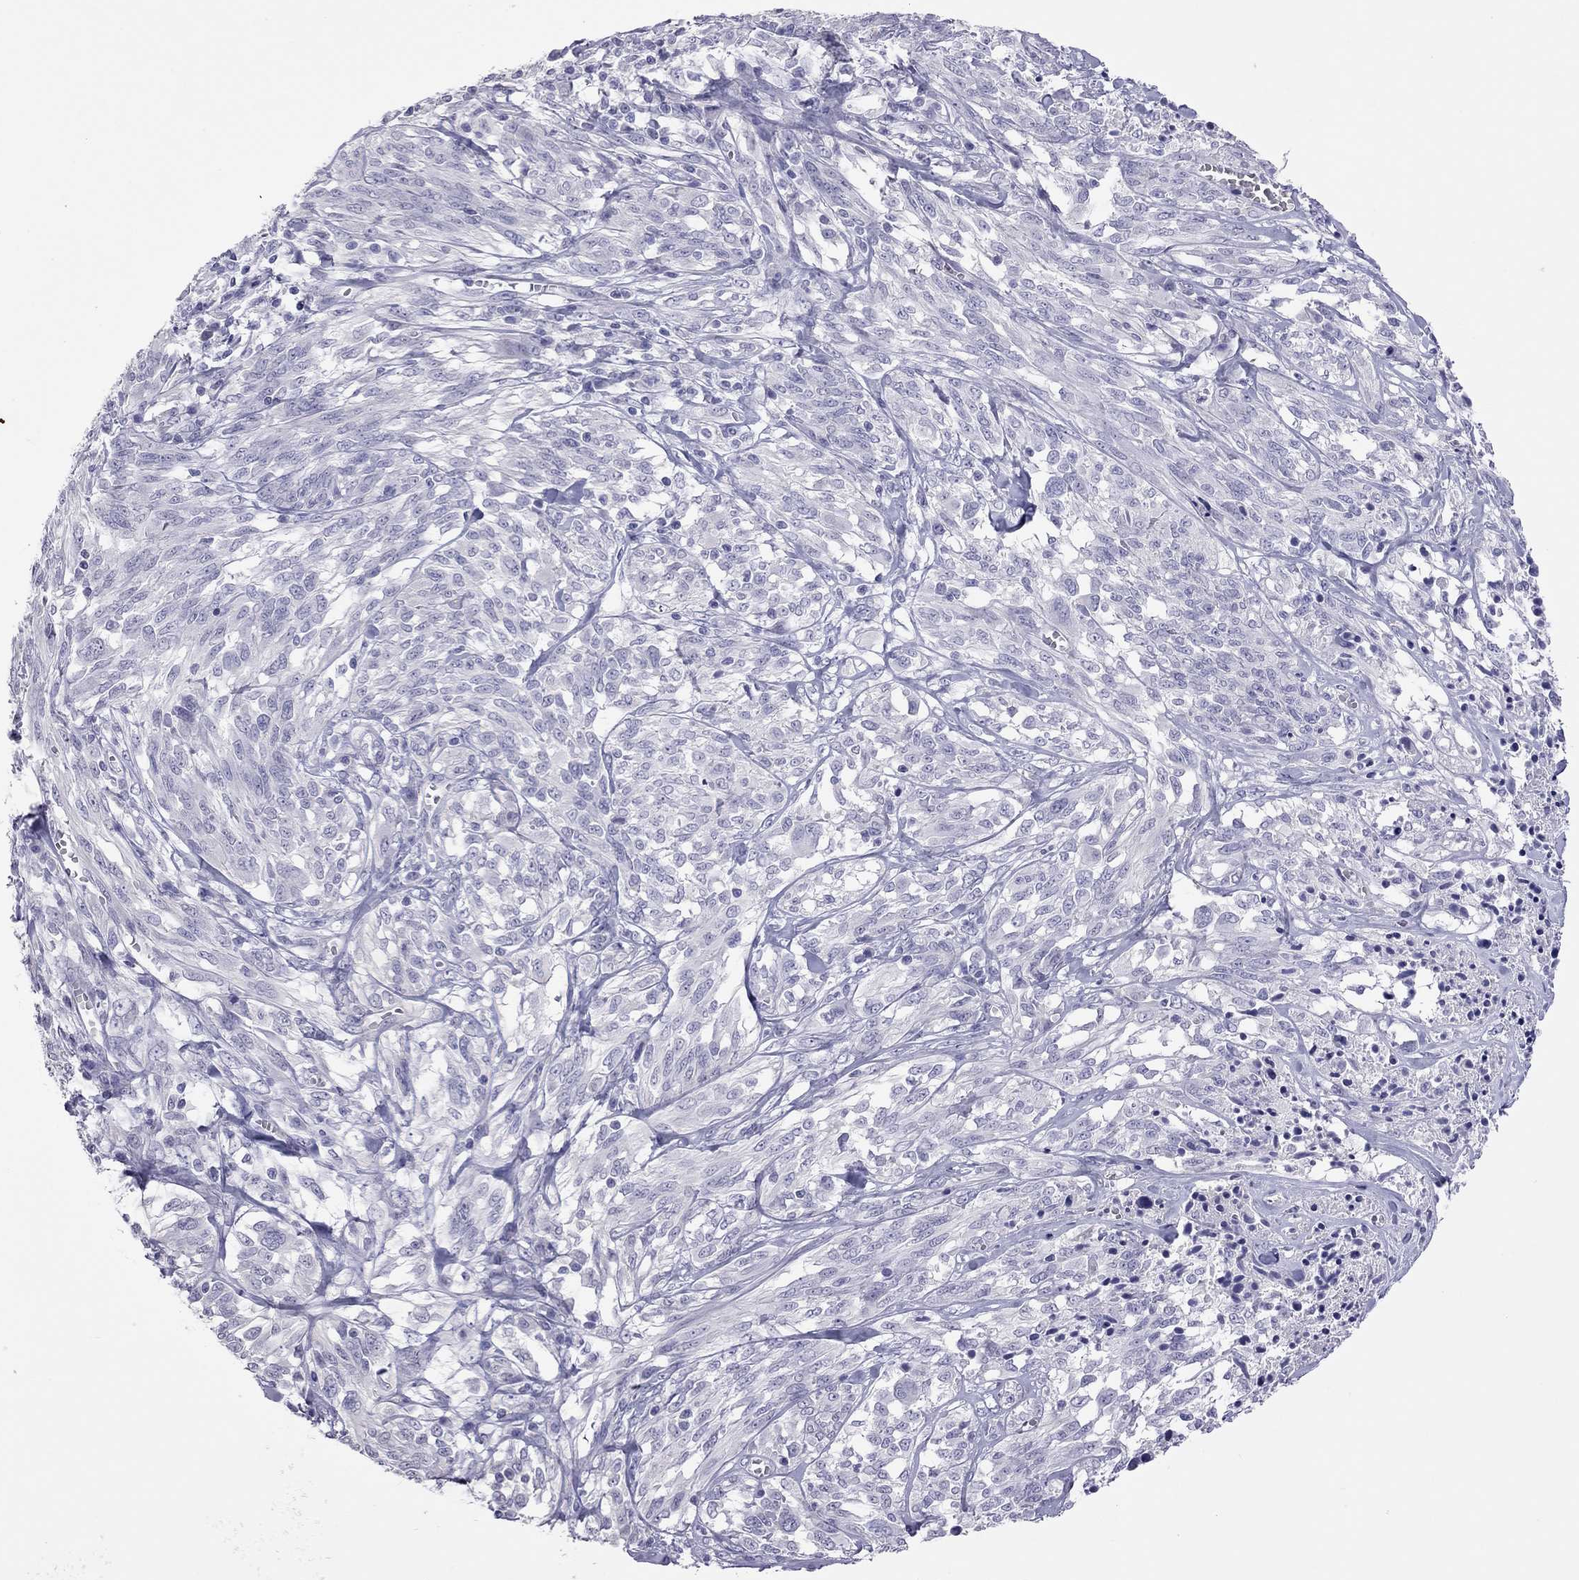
{"staining": {"intensity": "negative", "quantity": "none", "location": "none"}, "tissue": "melanoma", "cell_type": "Tumor cells", "image_type": "cancer", "snomed": [{"axis": "morphology", "description": "Malignant melanoma, NOS"}, {"axis": "topography", "description": "Skin"}], "caption": "Melanoma was stained to show a protein in brown. There is no significant positivity in tumor cells. Nuclei are stained in blue.", "gene": "PPP1R3A", "patient": {"sex": "female", "age": 91}}